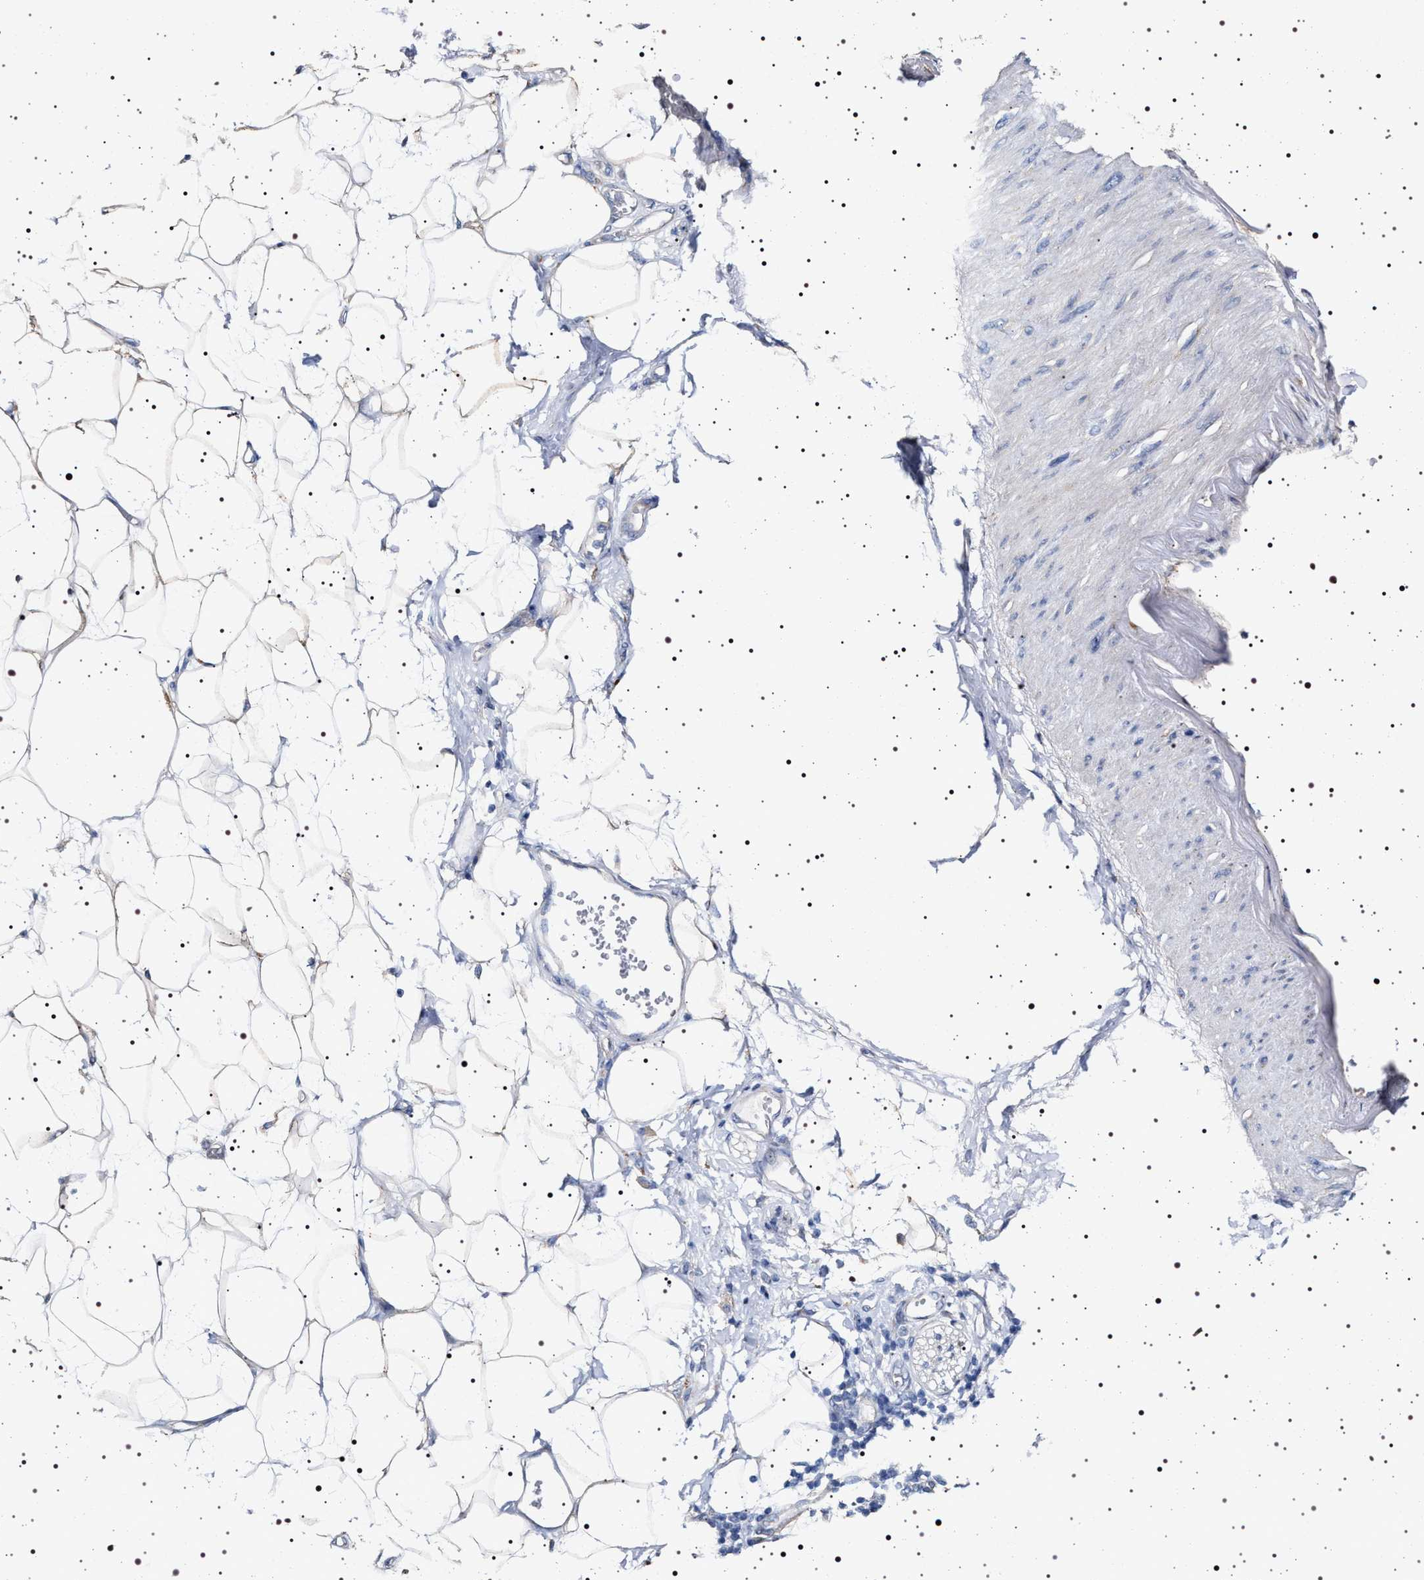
{"staining": {"intensity": "negative", "quantity": "none", "location": "none"}, "tissue": "adipose tissue", "cell_type": "Adipocytes", "image_type": "normal", "snomed": [{"axis": "morphology", "description": "Normal tissue, NOS"}, {"axis": "morphology", "description": "Adenocarcinoma, NOS"}, {"axis": "topography", "description": "Duodenum"}, {"axis": "topography", "description": "Peripheral nerve tissue"}], "caption": "IHC histopathology image of unremarkable adipose tissue: human adipose tissue stained with DAB shows no significant protein expression in adipocytes.", "gene": "NAALADL2", "patient": {"sex": "female", "age": 60}}